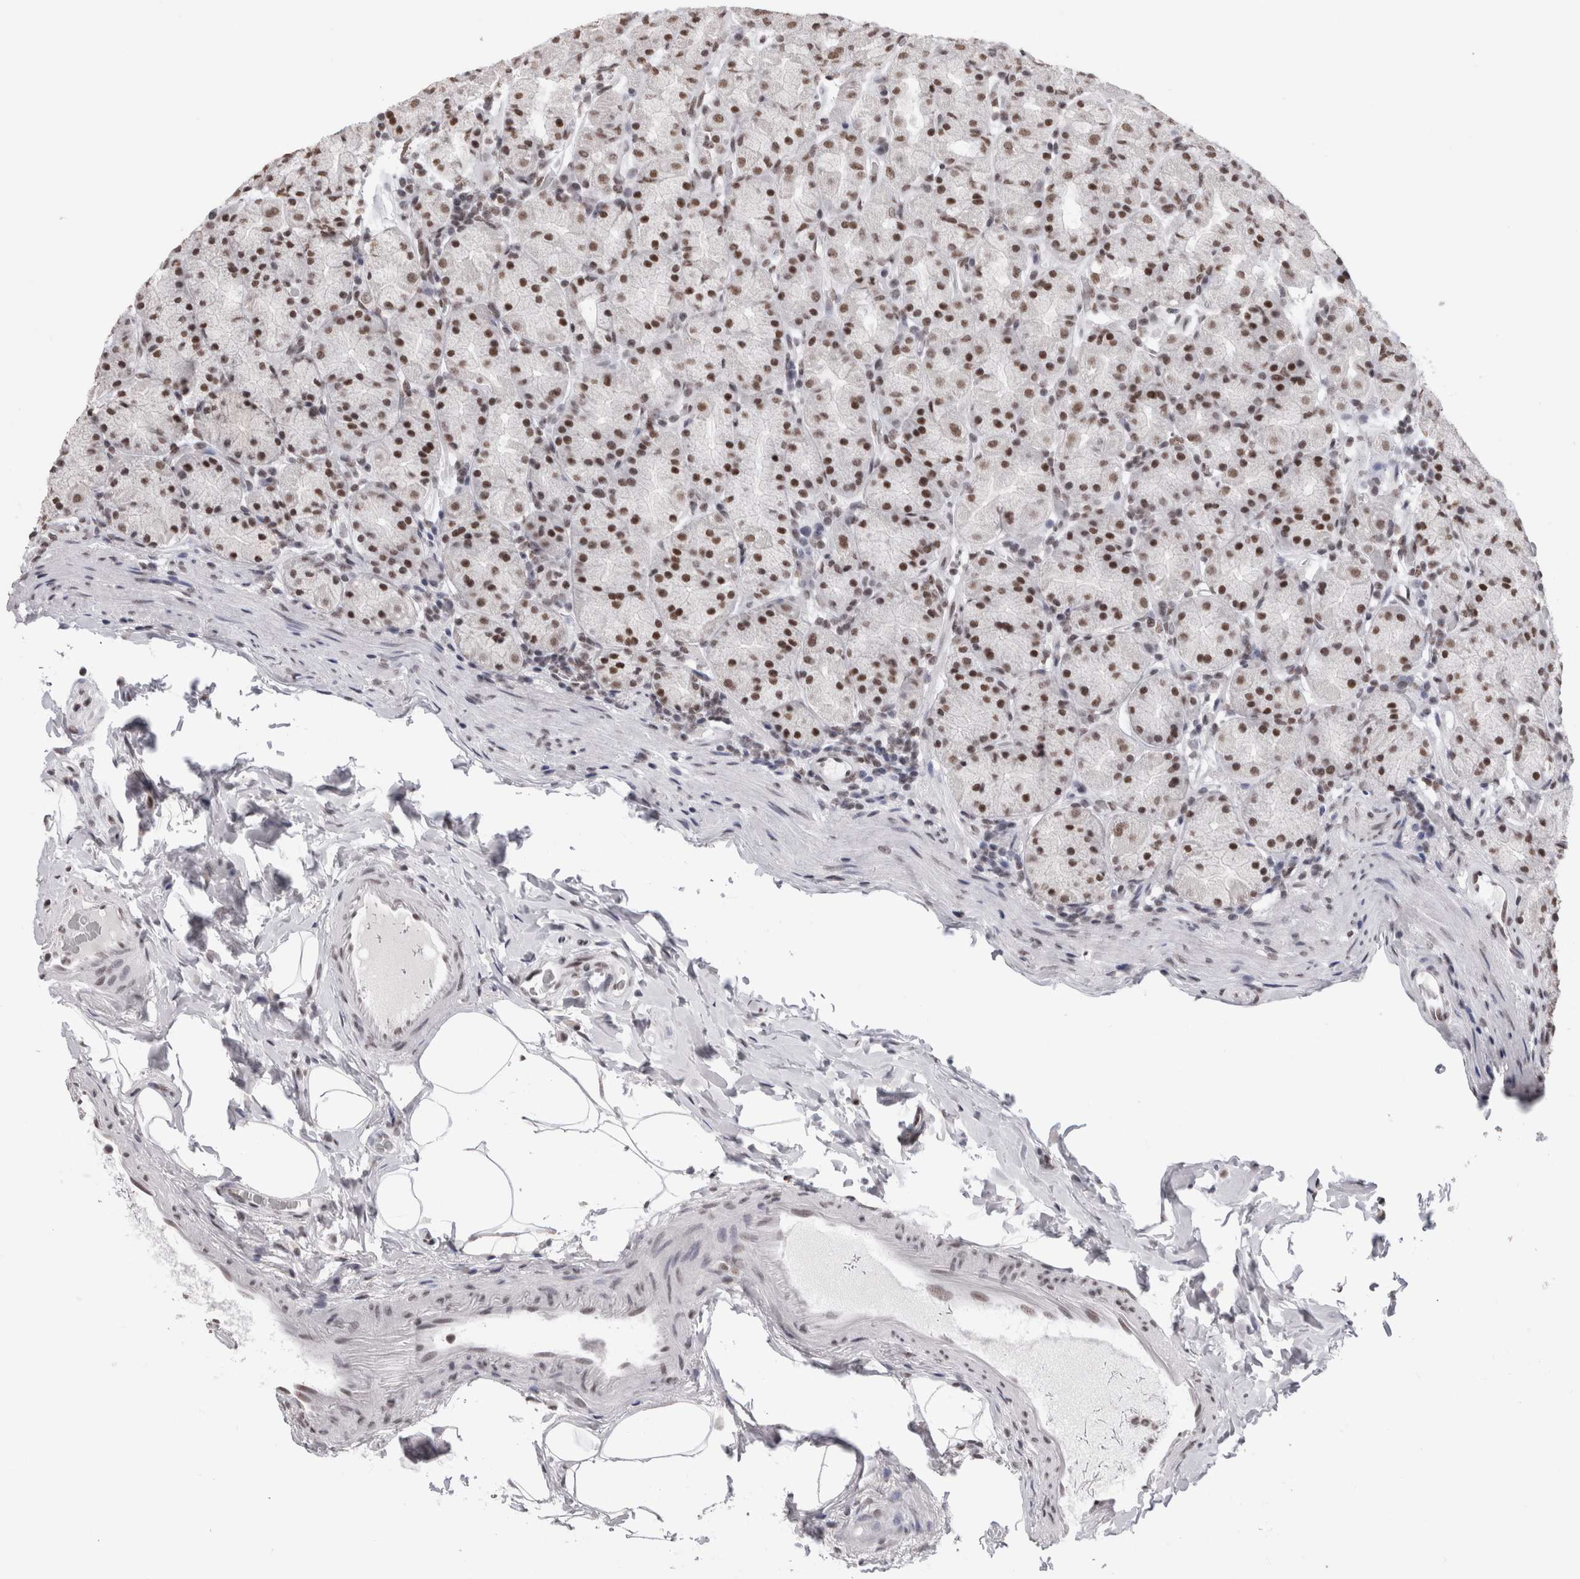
{"staining": {"intensity": "strong", "quantity": "25%-75%", "location": "nuclear"}, "tissue": "stomach", "cell_type": "Glandular cells", "image_type": "normal", "snomed": [{"axis": "morphology", "description": "Normal tissue, NOS"}, {"axis": "topography", "description": "Stomach, upper"}], "caption": "About 25%-75% of glandular cells in unremarkable human stomach demonstrate strong nuclear protein staining as visualized by brown immunohistochemical staining.", "gene": "SMC1A", "patient": {"sex": "male", "age": 68}}